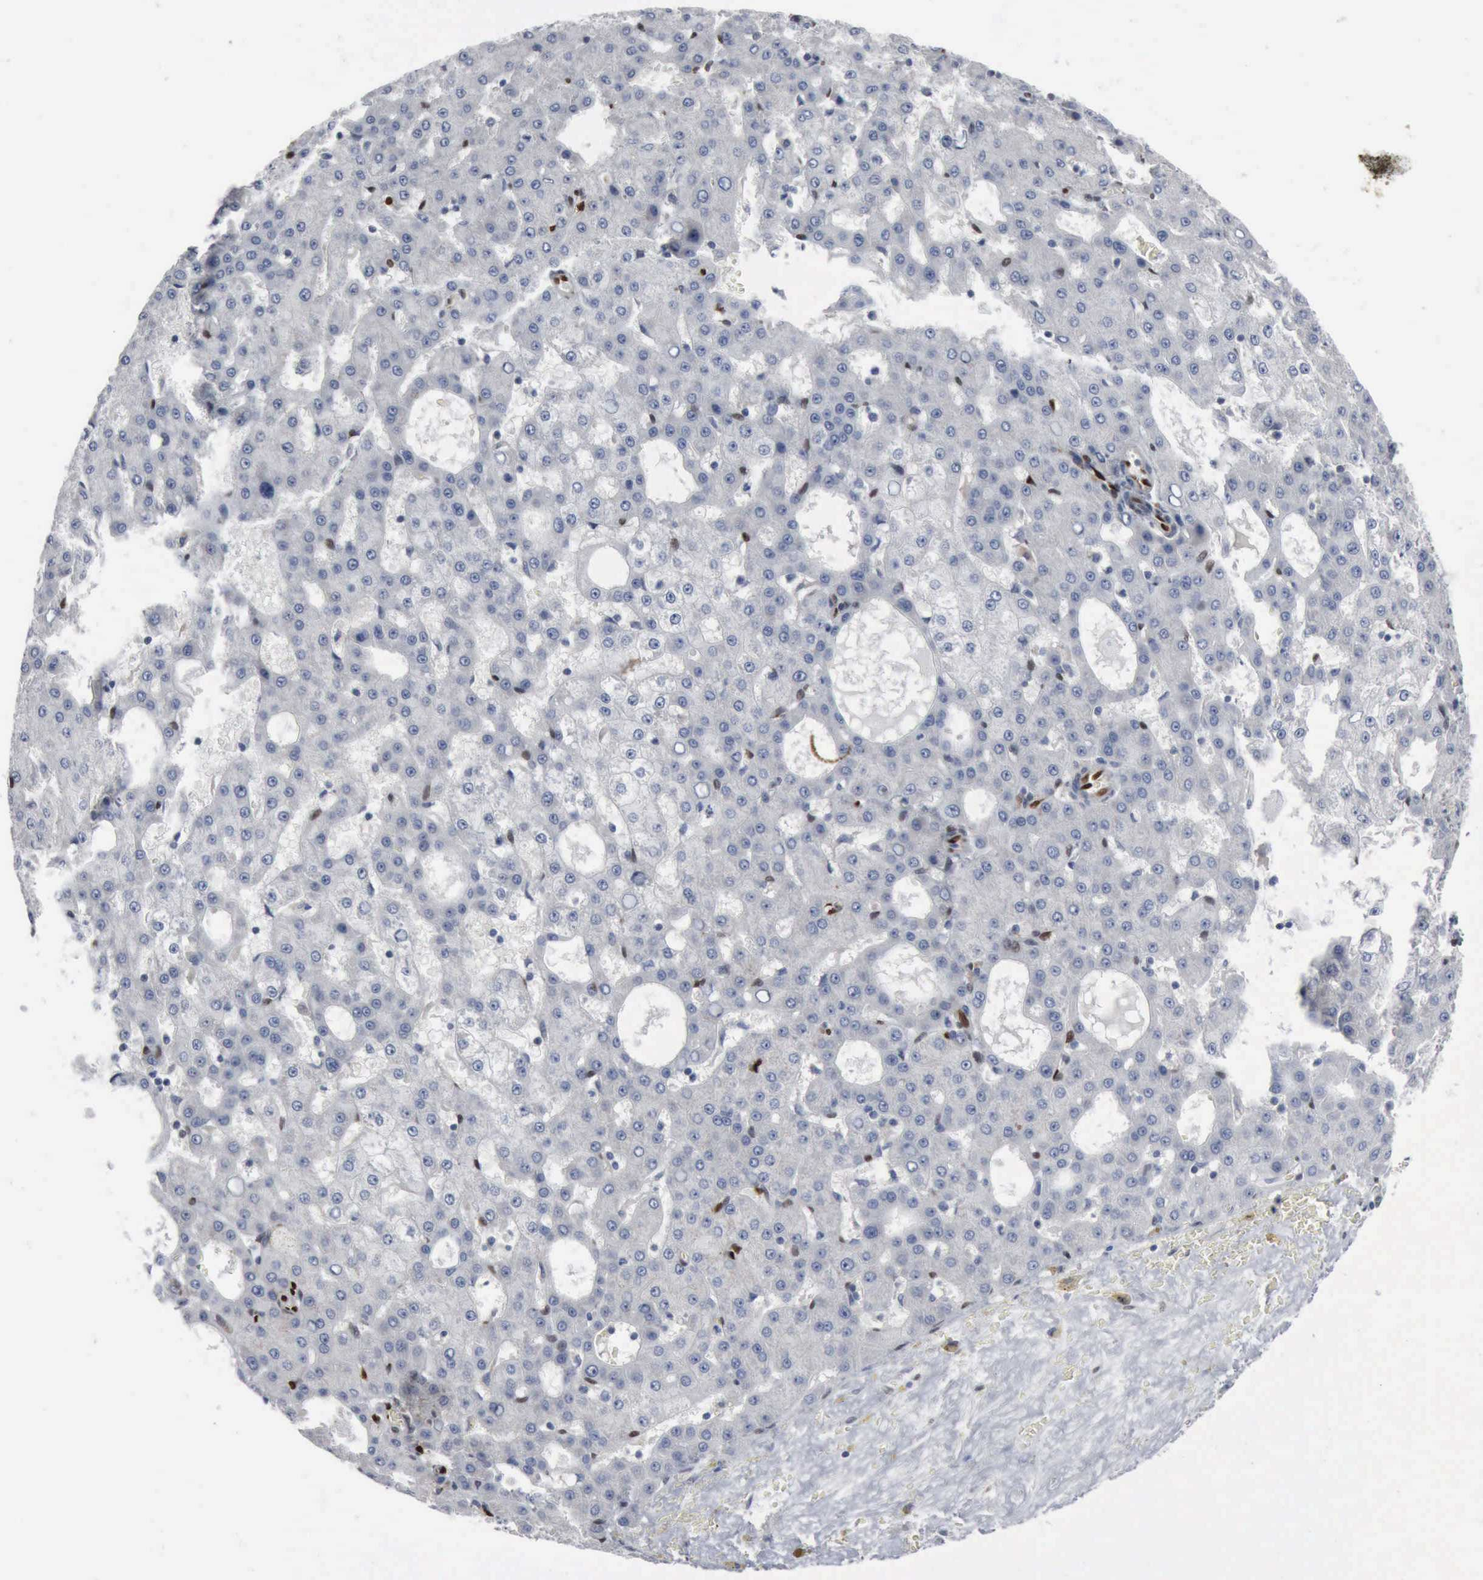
{"staining": {"intensity": "negative", "quantity": "none", "location": "none"}, "tissue": "liver cancer", "cell_type": "Tumor cells", "image_type": "cancer", "snomed": [{"axis": "morphology", "description": "Carcinoma, Hepatocellular, NOS"}, {"axis": "topography", "description": "Liver"}], "caption": "Immunohistochemistry of human liver cancer (hepatocellular carcinoma) displays no expression in tumor cells. (Stains: DAB (3,3'-diaminobenzidine) IHC with hematoxylin counter stain, Microscopy: brightfield microscopy at high magnification).", "gene": "FGF2", "patient": {"sex": "male", "age": 47}}